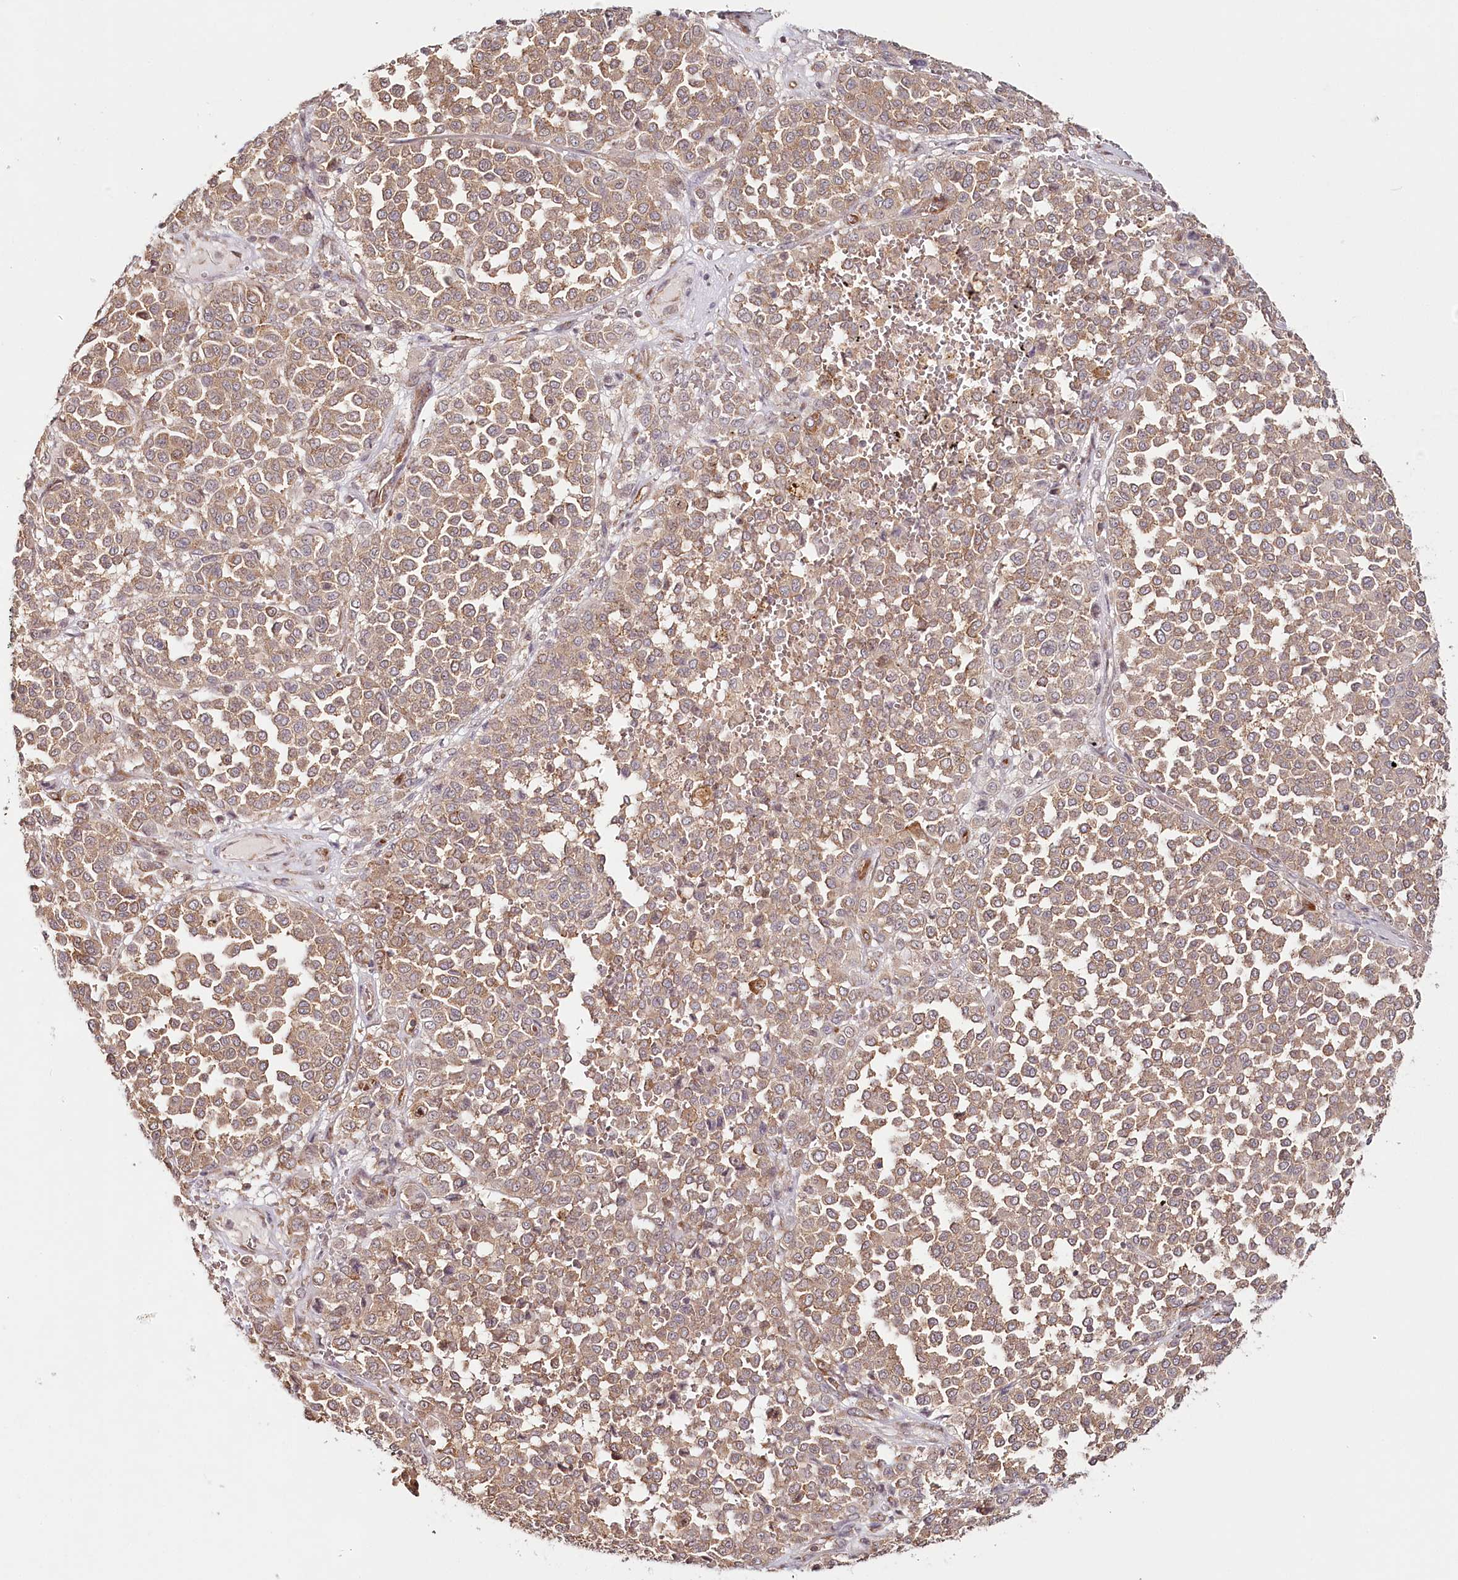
{"staining": {"intensity": "moderate", "quantity": ">75%", "location": "cytoplasmic/membranous"}, "tissue": "melanoma", "cell_type": "Tumor cells", "image_type": "cancer", "snomed": [{"axis": "morphology", "description": "Malignant melanoma, Metastatic site"}, {"axis": "topography", "description": "Pancreas"}], "caption": "High-power microscopy captured an immunohistochemistry photomicrograph of melanoma, revealing moderate cytoplasmic/membranous expression in about >75% of tumor cells.", "gene": "OTUD4", "patient": {"sex": "female", "age": 30}}